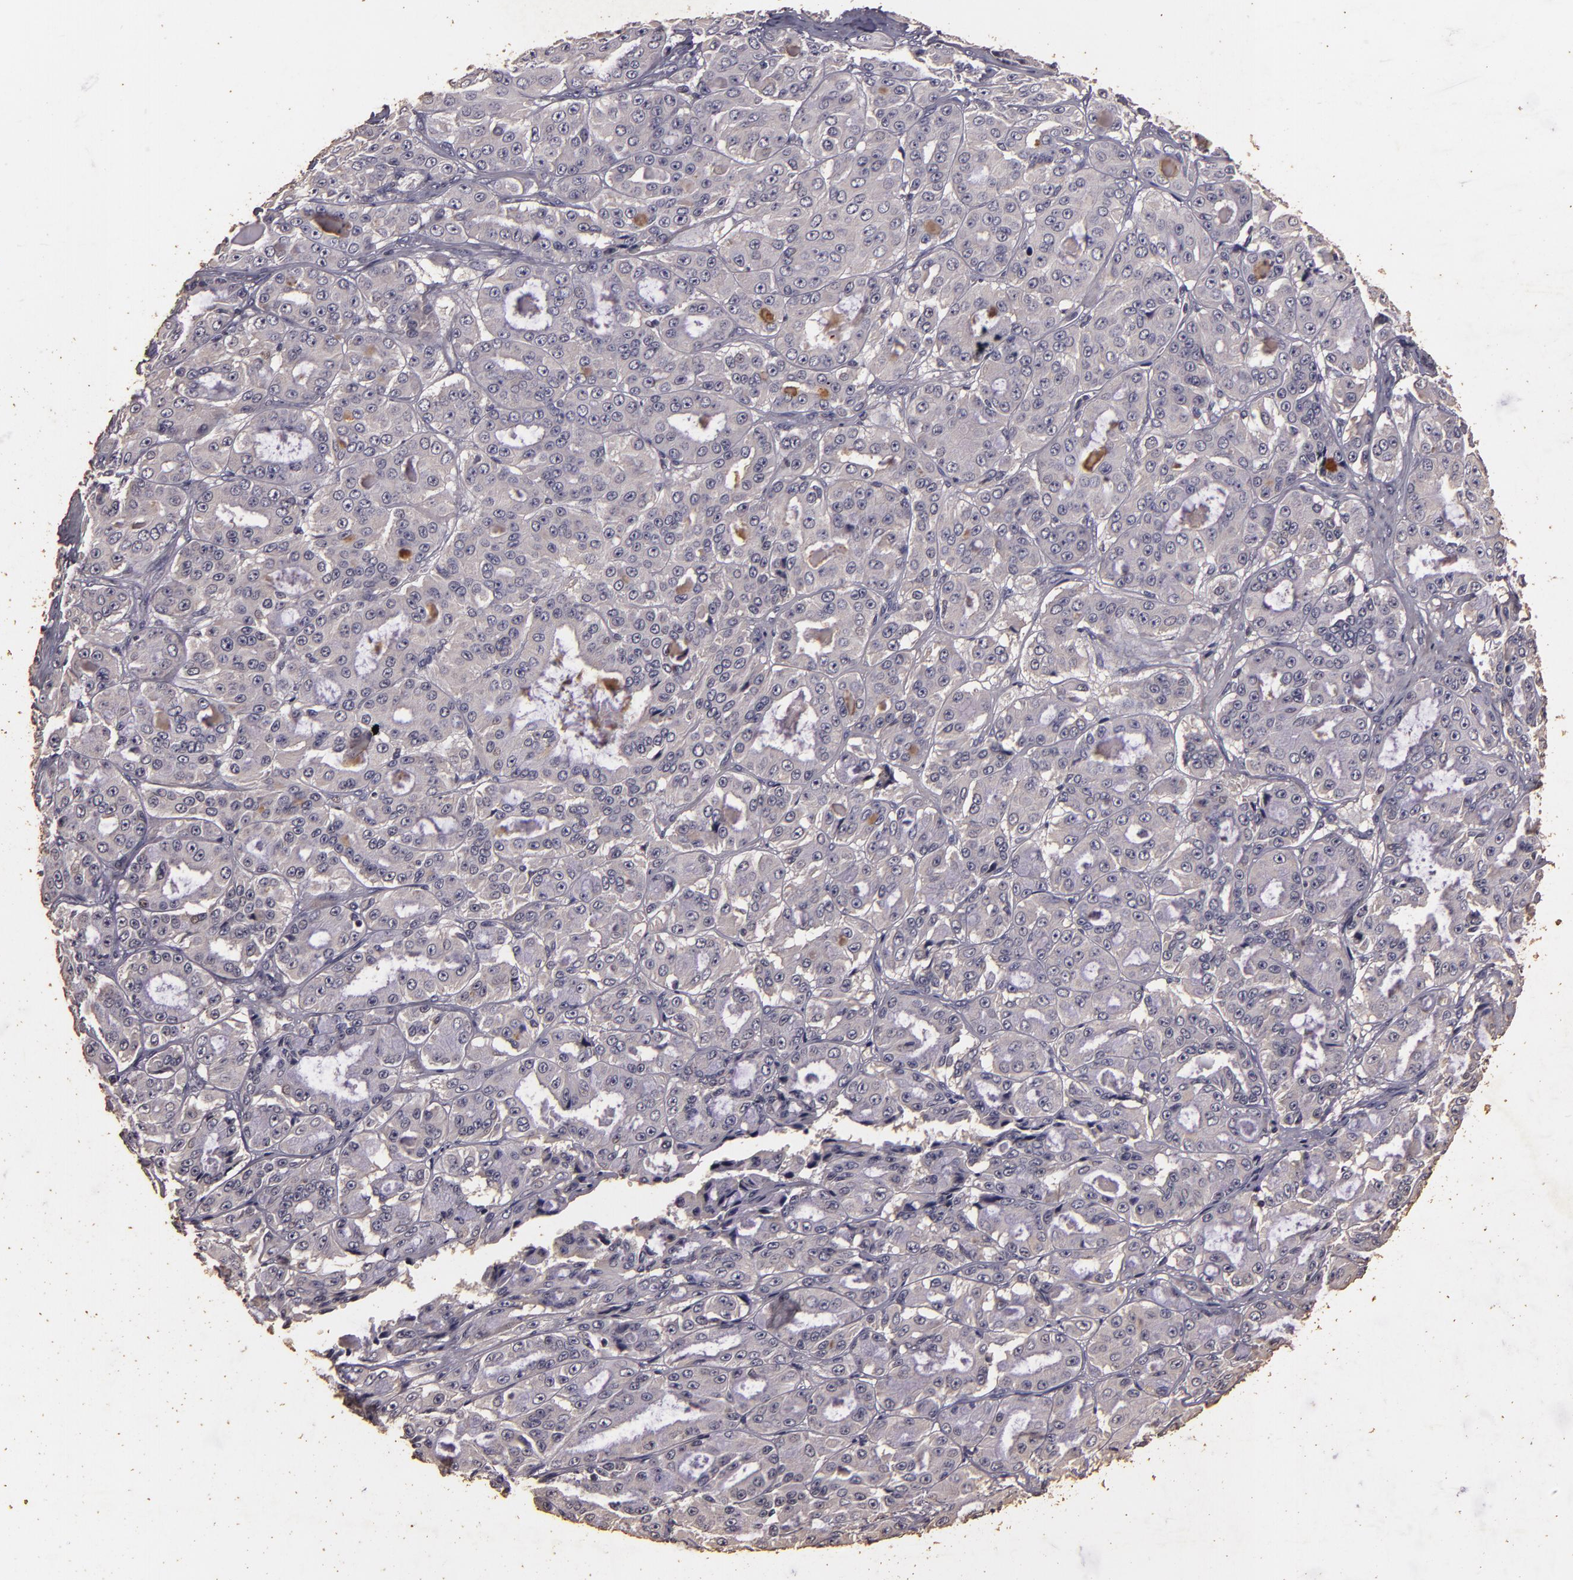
{"staining": {"intensity": "negative", "quantity": "none", "location": "none"}, "tissue": "ovarian cancer", "cell_type": "Tumor cells", "image_type": "cancer", "snomed": [{"axis": "morphology", "description": "Carcinoma, endometroid"}, {"axis": "topography", "description": "Ovary"}], "caption": "This is an immunohistochemistry photomicrograph of ovarian cancer. There is no positivity in tumor cells.", "gene": "BCL2L13", "patient": {"sex": "female", "age": 61}}